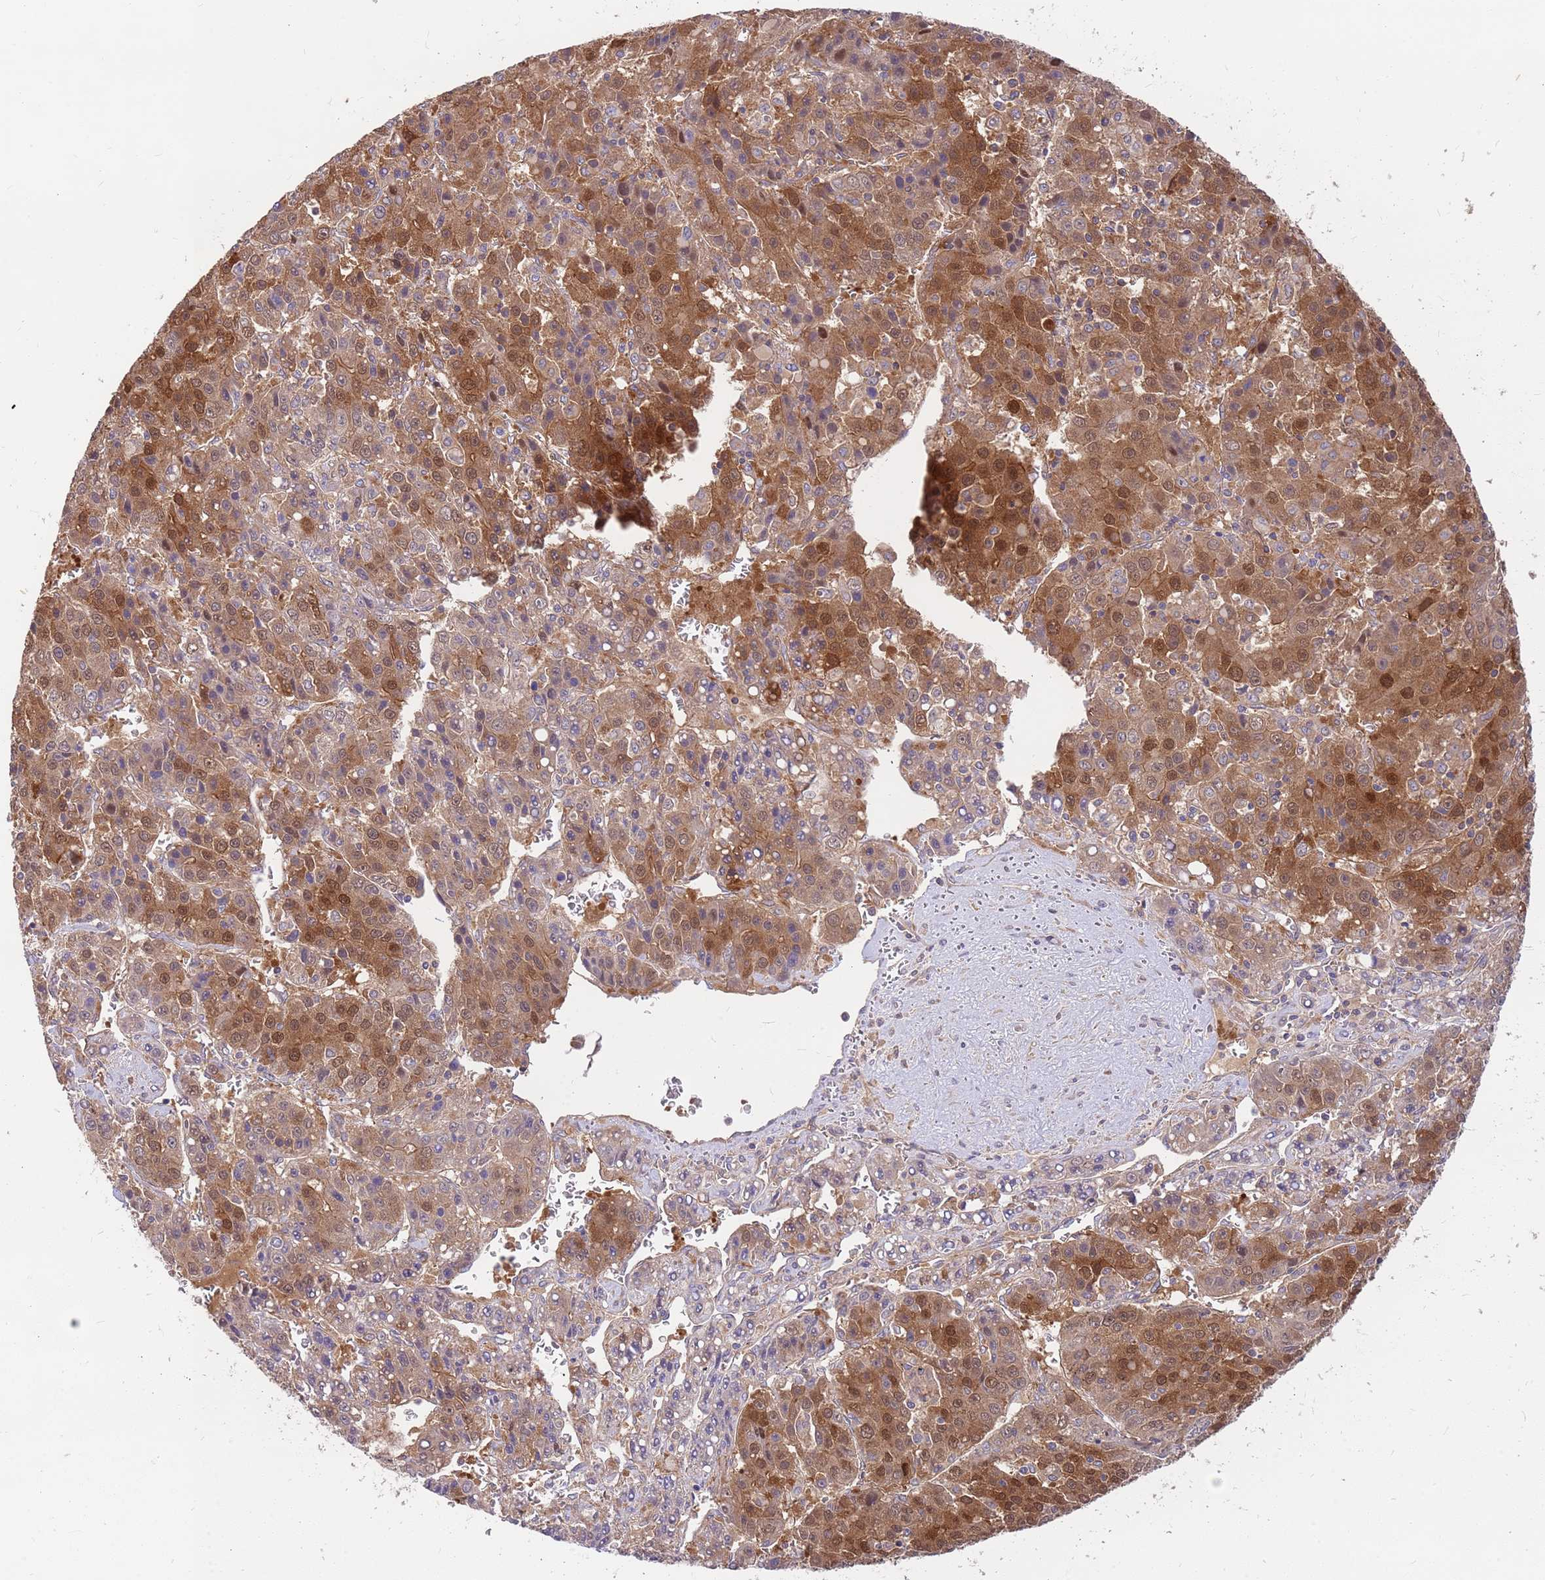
{"staining": {"intensity": "strong", "quantity": "25%-75%", "location": "cytoplasmic/membranous,nuclear"}, "tissue": "liver cancer", "cell_type": "Tumor cells", "image_type": "cancer", "snomed": [{"axis": "morphology", "description": "Carcinoma, Hepatocellular, NOS"}, {"axis": "topography", "description": "Liver"}], "caption": "The micrograph exhibits immunohistochemical staining of liver hepatocellular carcinoma. There is strong cytoplasmic/membranous and nuclear staining is identified in about 25%-75% of tumor cells. (IHC, brightfield microscopy, high magnification).", "gene": "MVD", "patient": {"sex": "female", "age": 53}}